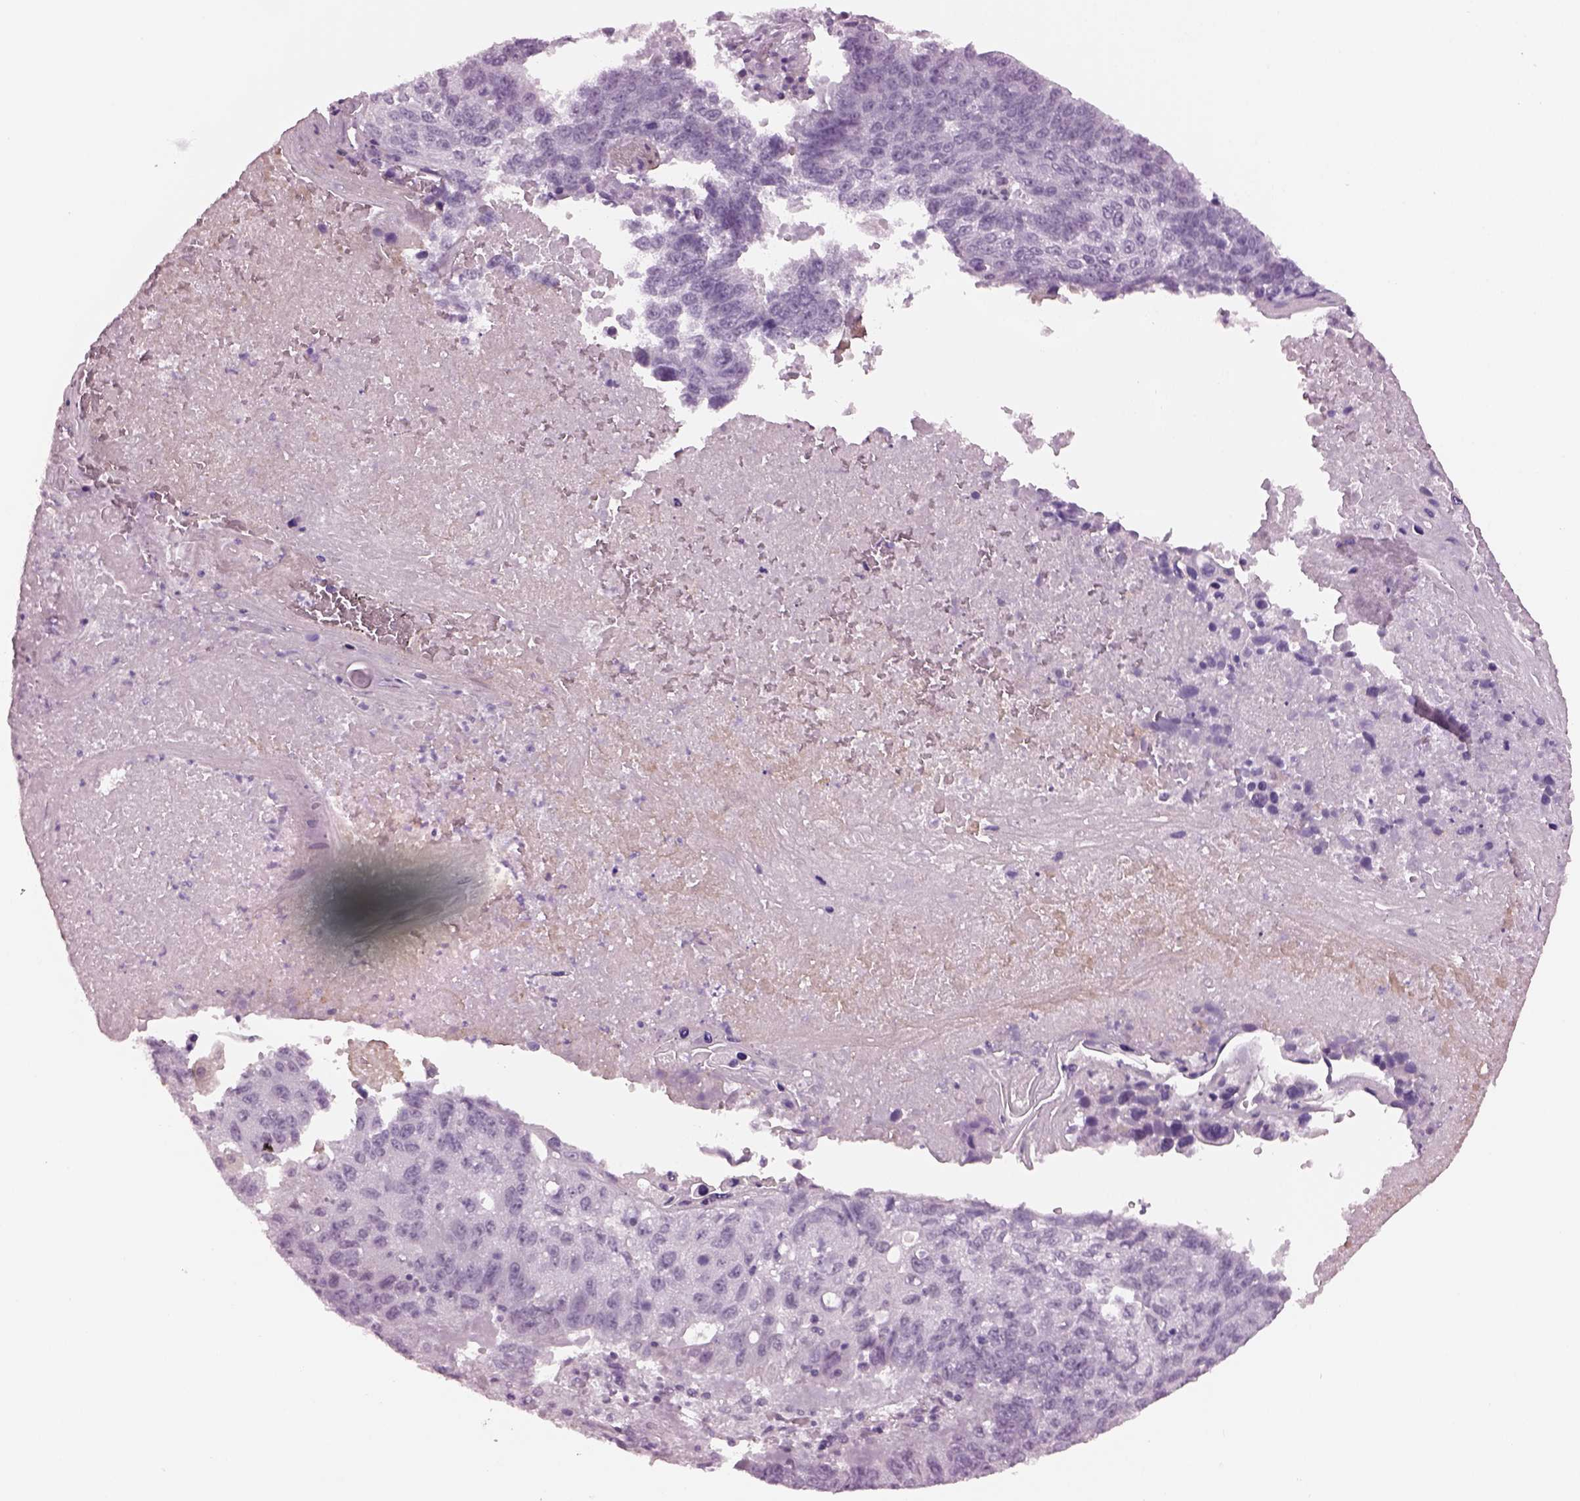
{"staining": {"intensity": "negative", "quantity": "none", "location": "none"}, "tissue": "lung cancer", "cell_type": "Tumor cells", "image_type": "cancer", "snomed": [{"axis": "morphology", "description": "Squamous cell carcinoma, NOS"}, {"axis": "topography", "description": "Lung"}], "caption": "Lung cancer was stained to show a protein in brown. There is no significant staining in tumor cells. The staining is performed using DAB (3,3'-diaminobenzidine) brown chromogen with nuclei counter-stained in using hematoxylin.", "gene": "CYLC1", "patient": {"sex": "male", "age": 73}}